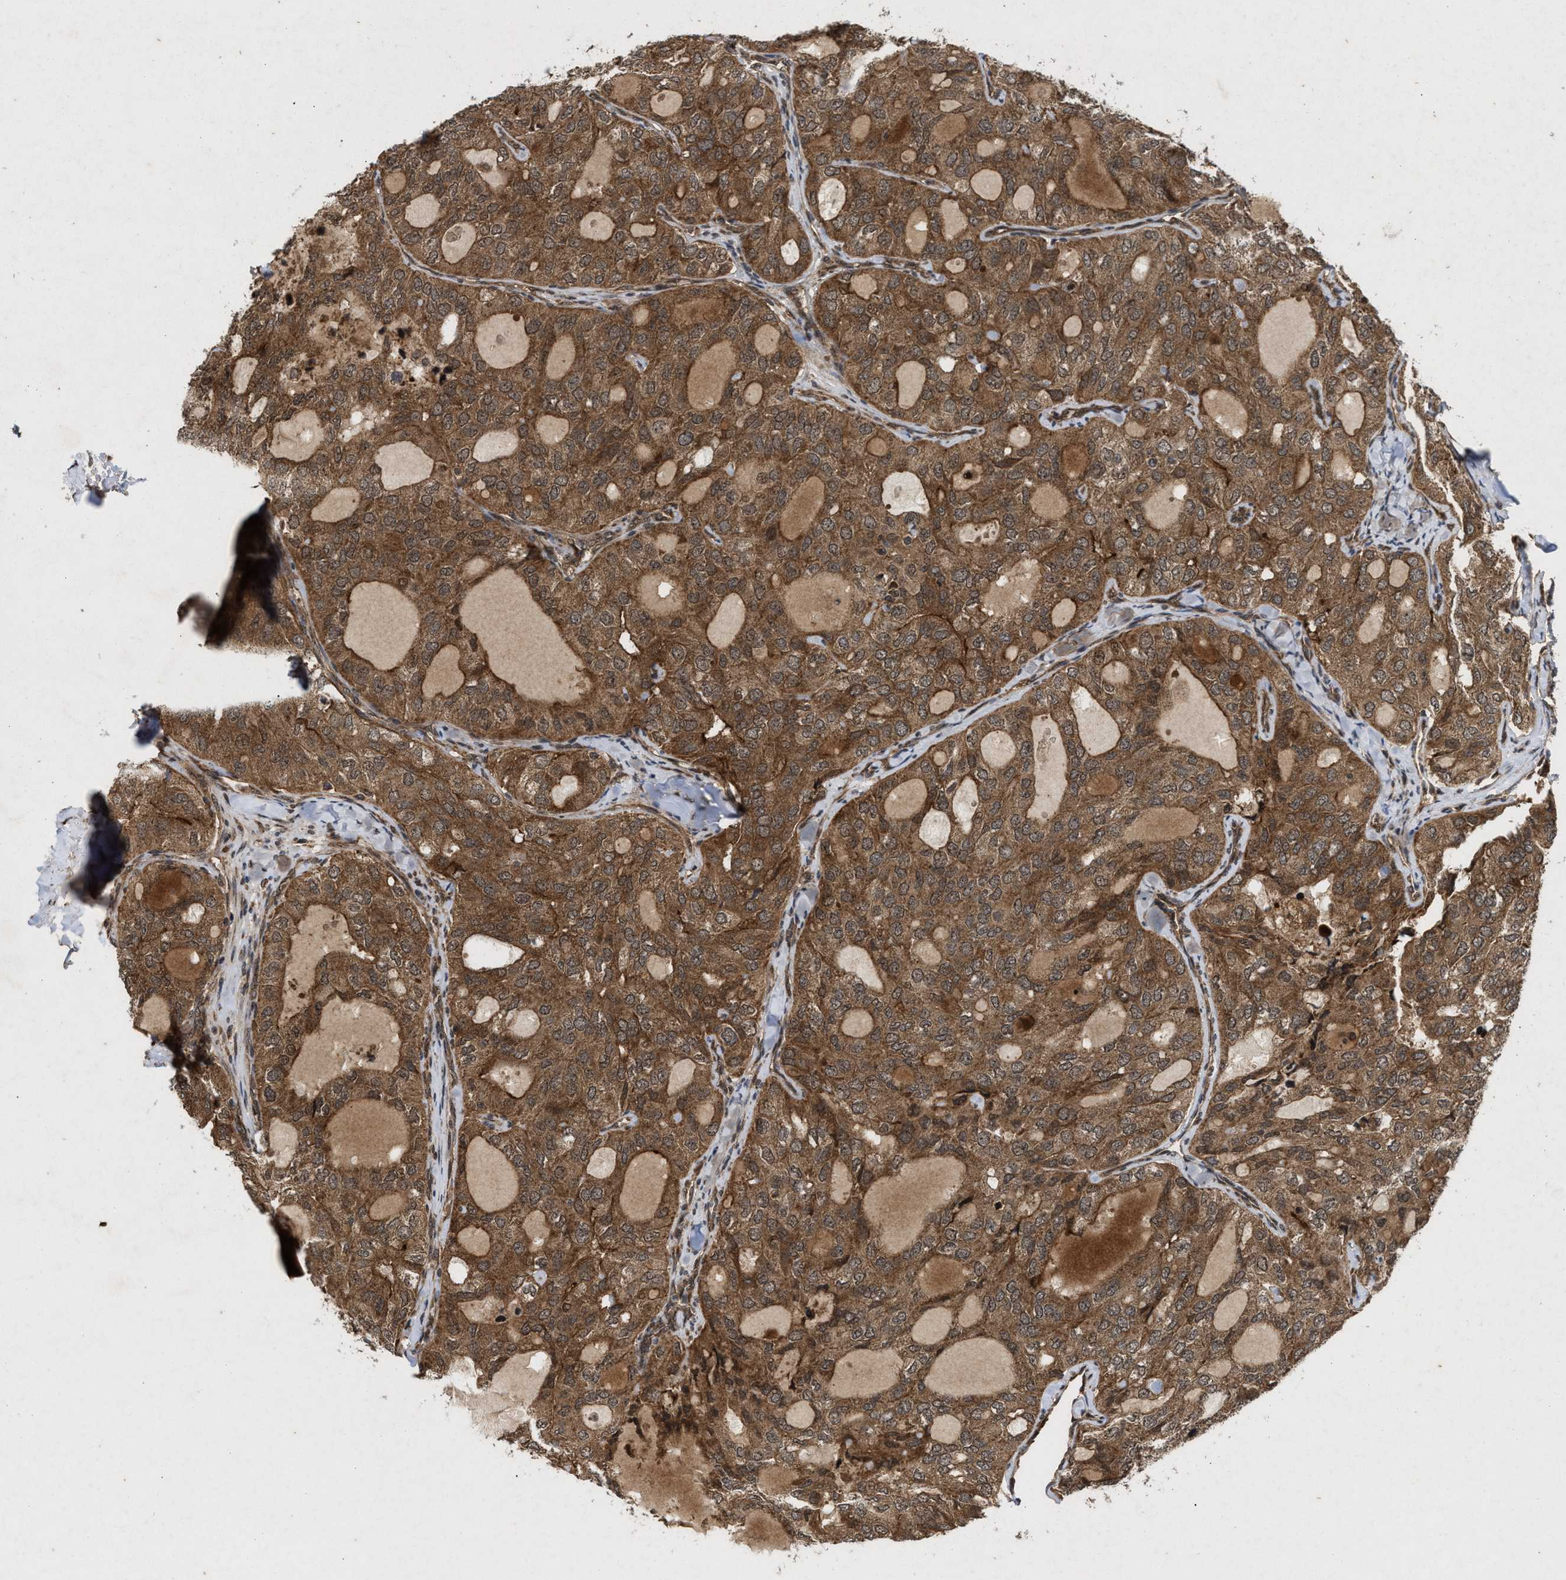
{"staining": {"intensity": "moderate", "quantity": ">75%", "location": "cytoplasmic/membranous"}, "tissue": "thyroid cancer", "cell_type": "Tumor cells", "image_type": "cancer", "snomed": [{"axis": "morphology", "description": "Follicular adenoma carcinoma, NOS"}, {"axis": "topography", "description": "Thyroid gland"}], "caption": "High-power microscopy captured an immunohistochemistry (IHC) photomicrograph of follicular adenoma carcinoma (thyroid), revealing moderate cytoplasmic/membranous expression in about >75% of tumor cells.", "gene": "CFLAR", "patient": {"sex": "male", "age": 75}}